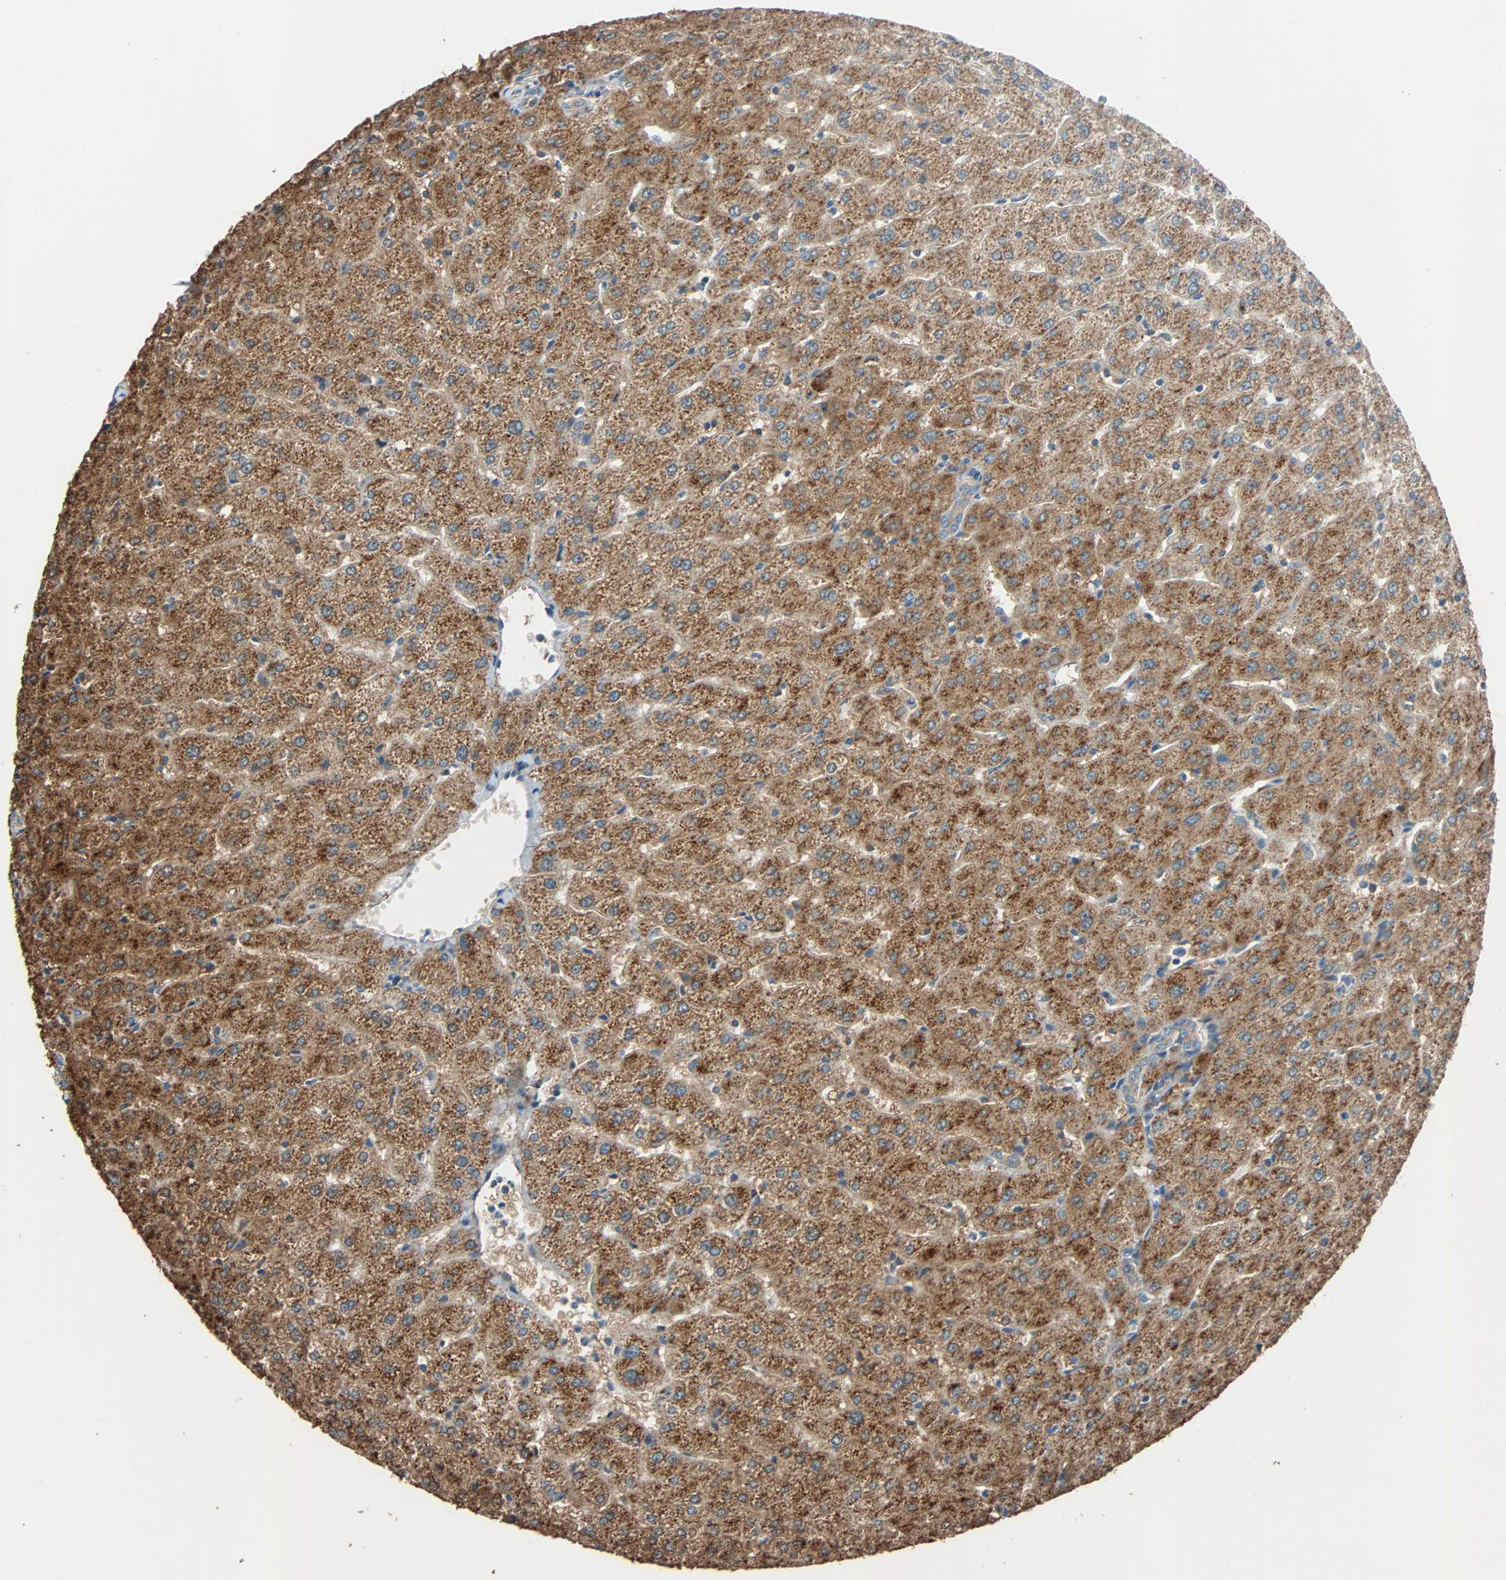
{"staining": {"intensity": "moderate", "quantity": ">75%", "location": "cytoplasmic/membranous"}, "tissue": "liver", "cell_type": "Cholangiocytes", "image_type": "normal", "snomed": [{"axis": "morphology", "description": "Normal tissue, NOS"}, {"axis": "morphology", "description": "Fibrosis, NOS"}, {"axis": "topography", "description": "Liver"}], "caption": "The immunohistochemical stain labels moderate cytoplasmic/membranous expression in cholangiocytes of benign liver.", "gene": "PHYH", "patient": {"sex": "female", "age": 29}}